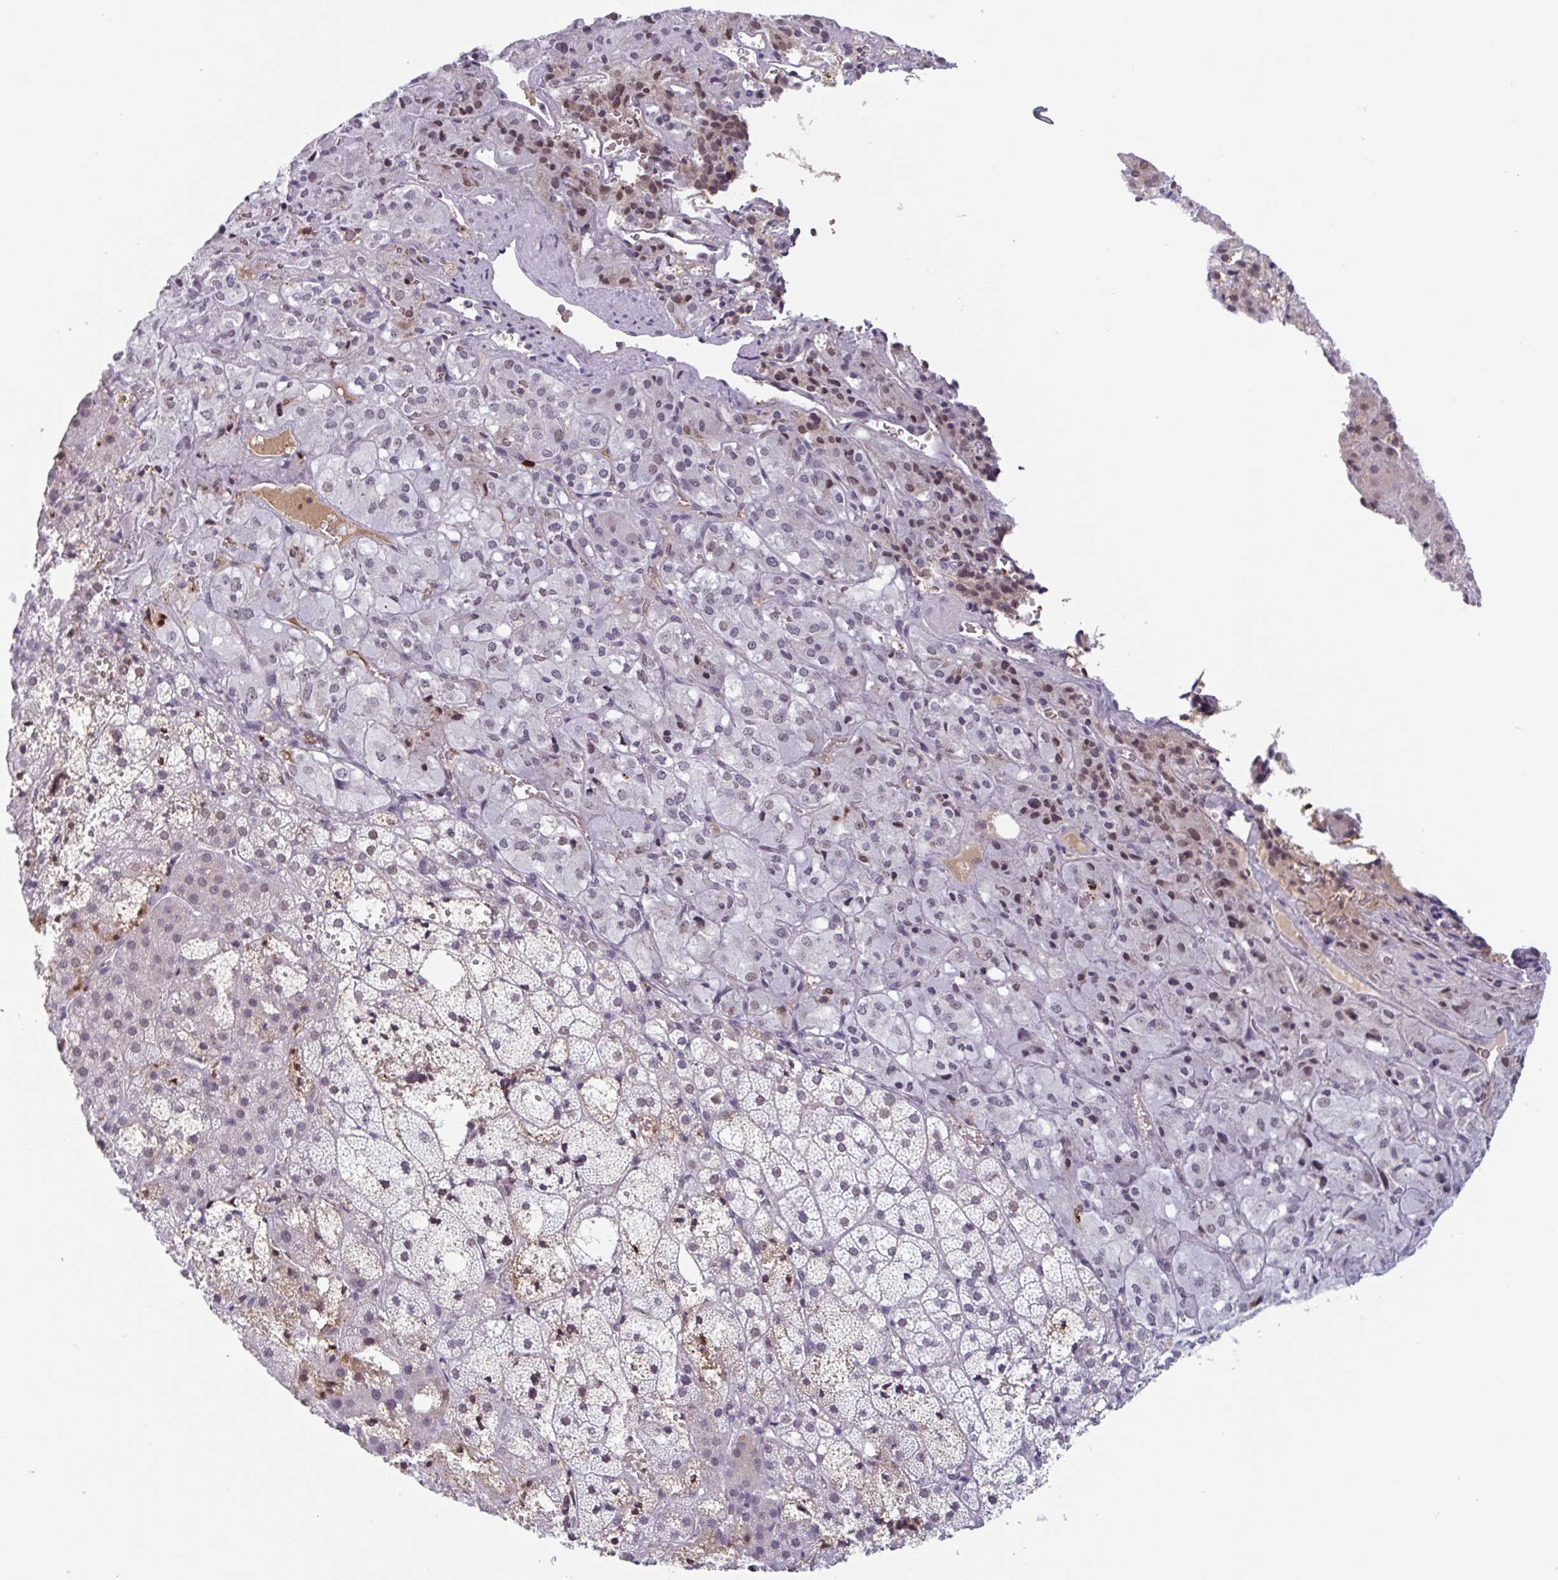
{"staining": {"intensity": "moderate", "quantity": "25%-75%", "location": "nuclear"}, "tissue": "adrenal gland", "cell_type": "Glandular cells", "image_type": "normal", "snomed": [{"axis": "morphology", "description": "Normal tissue, NOS"}, {"axis": "topography", "description": "Adrenal gland"}], "caption": "Benign adrenal gland shows moderate nuclear positivity in about 25%-75% of glandular cells, visualized by immunohistochemistry. (DAB IHC with brightfield microscopy, high magnification).", "gene": "PLG", "patient": {"sex": "male", "age": 53}}